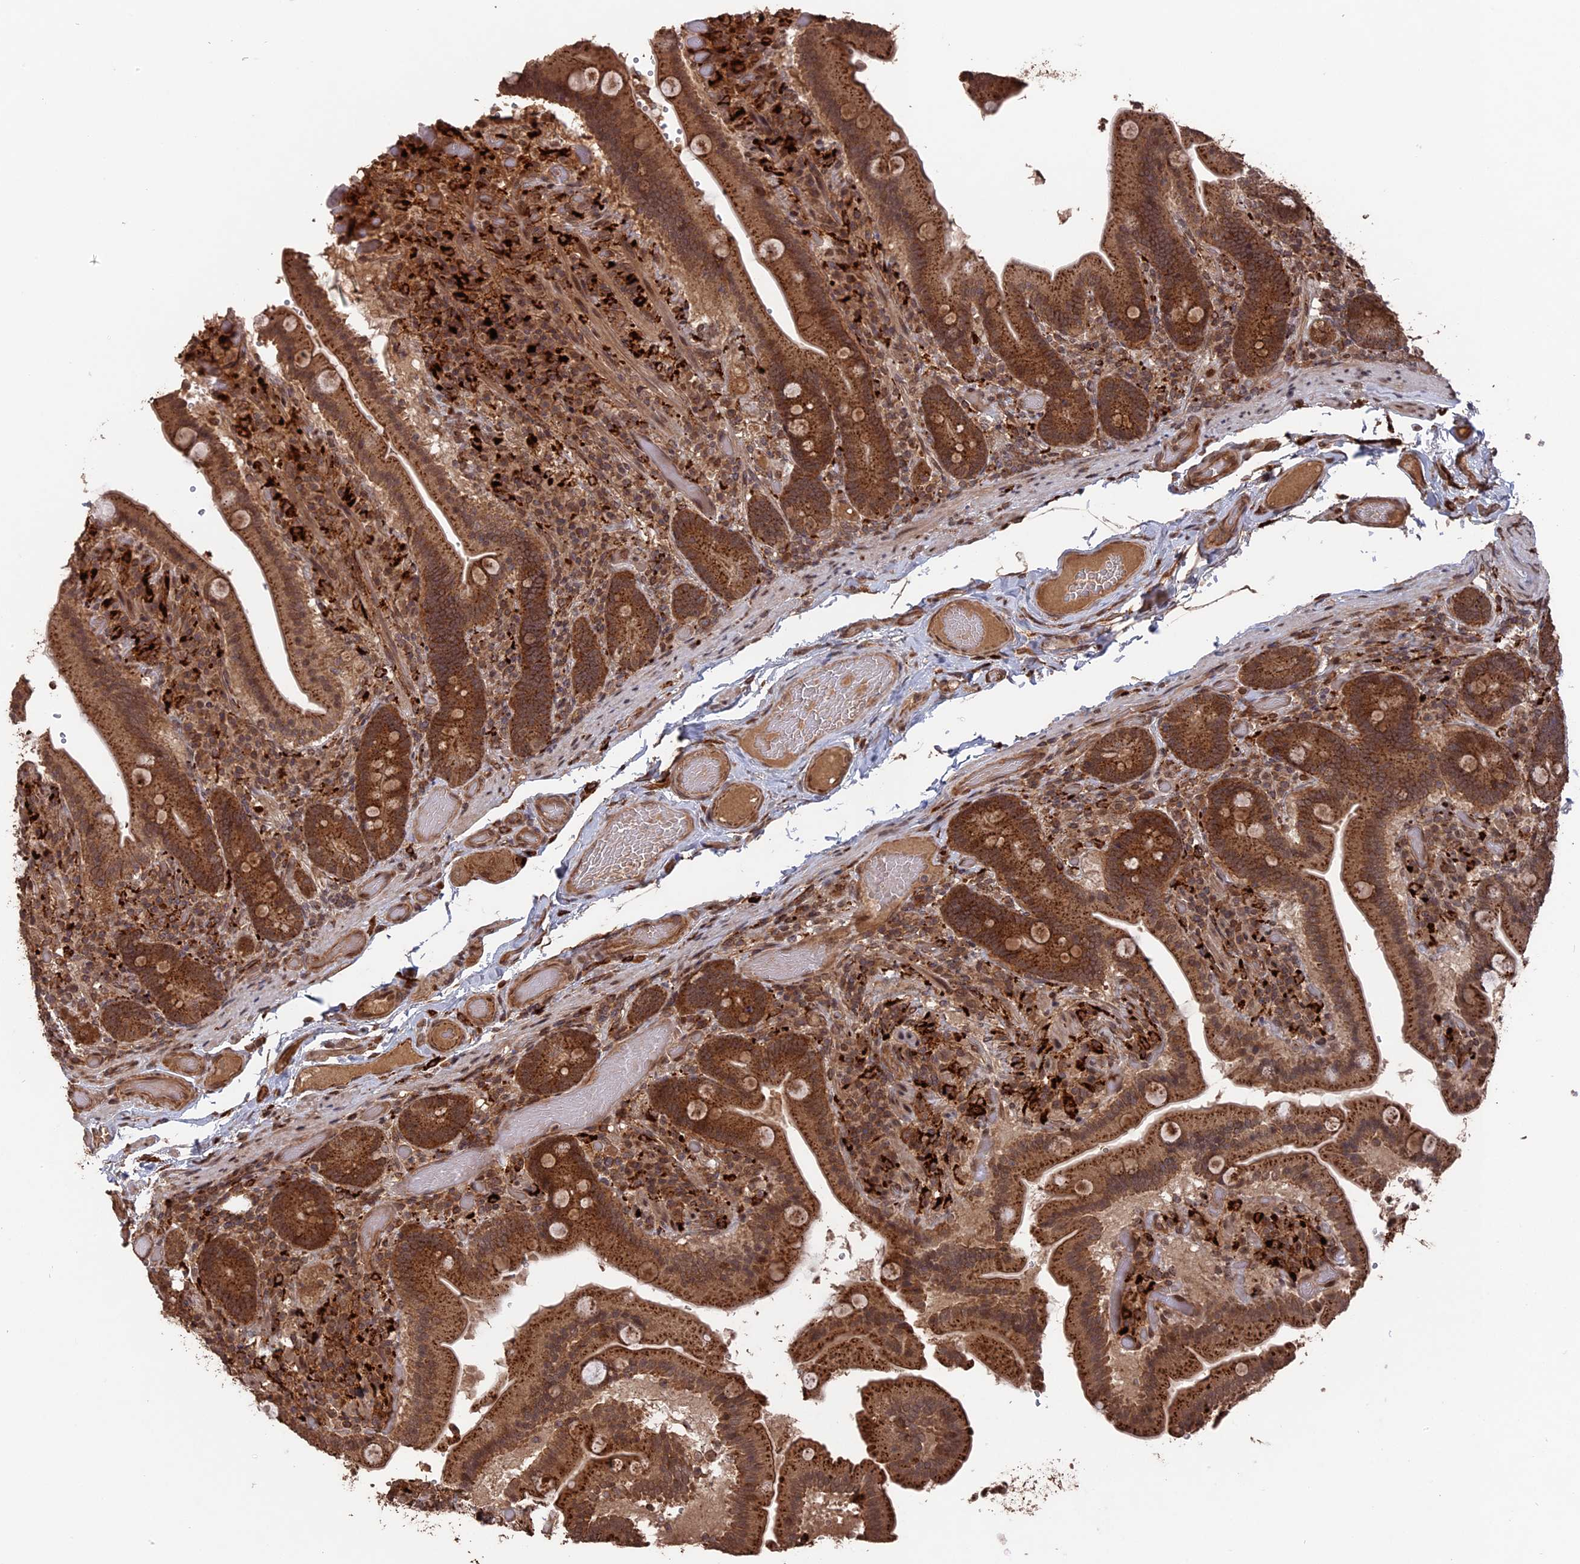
{"staining": {"intensity": "strong", "quantity": ">75%", "location": "cytoplasmic/membranous"}, "tissue": "duodenum", "cell_type": "Glandular cells", "image_type": "normal", "snomed": [{"axis": "morphology", "description": "Normal tissue, NOS"}, {"axis": "topography", "description": "Duodenum"}], "caption": "Unremarkable duodenum was stained to show a protein in brown. There is high levels of strong cytoplasmic/membranous positivity in about >75% of glandular cells. The staining was performed using DAB, with brown indicating positive protein expression. Nuclei are stained blue with hematoxylin.", "gene": "TELO2", "patient": {"sex": "female", "age": 62}}